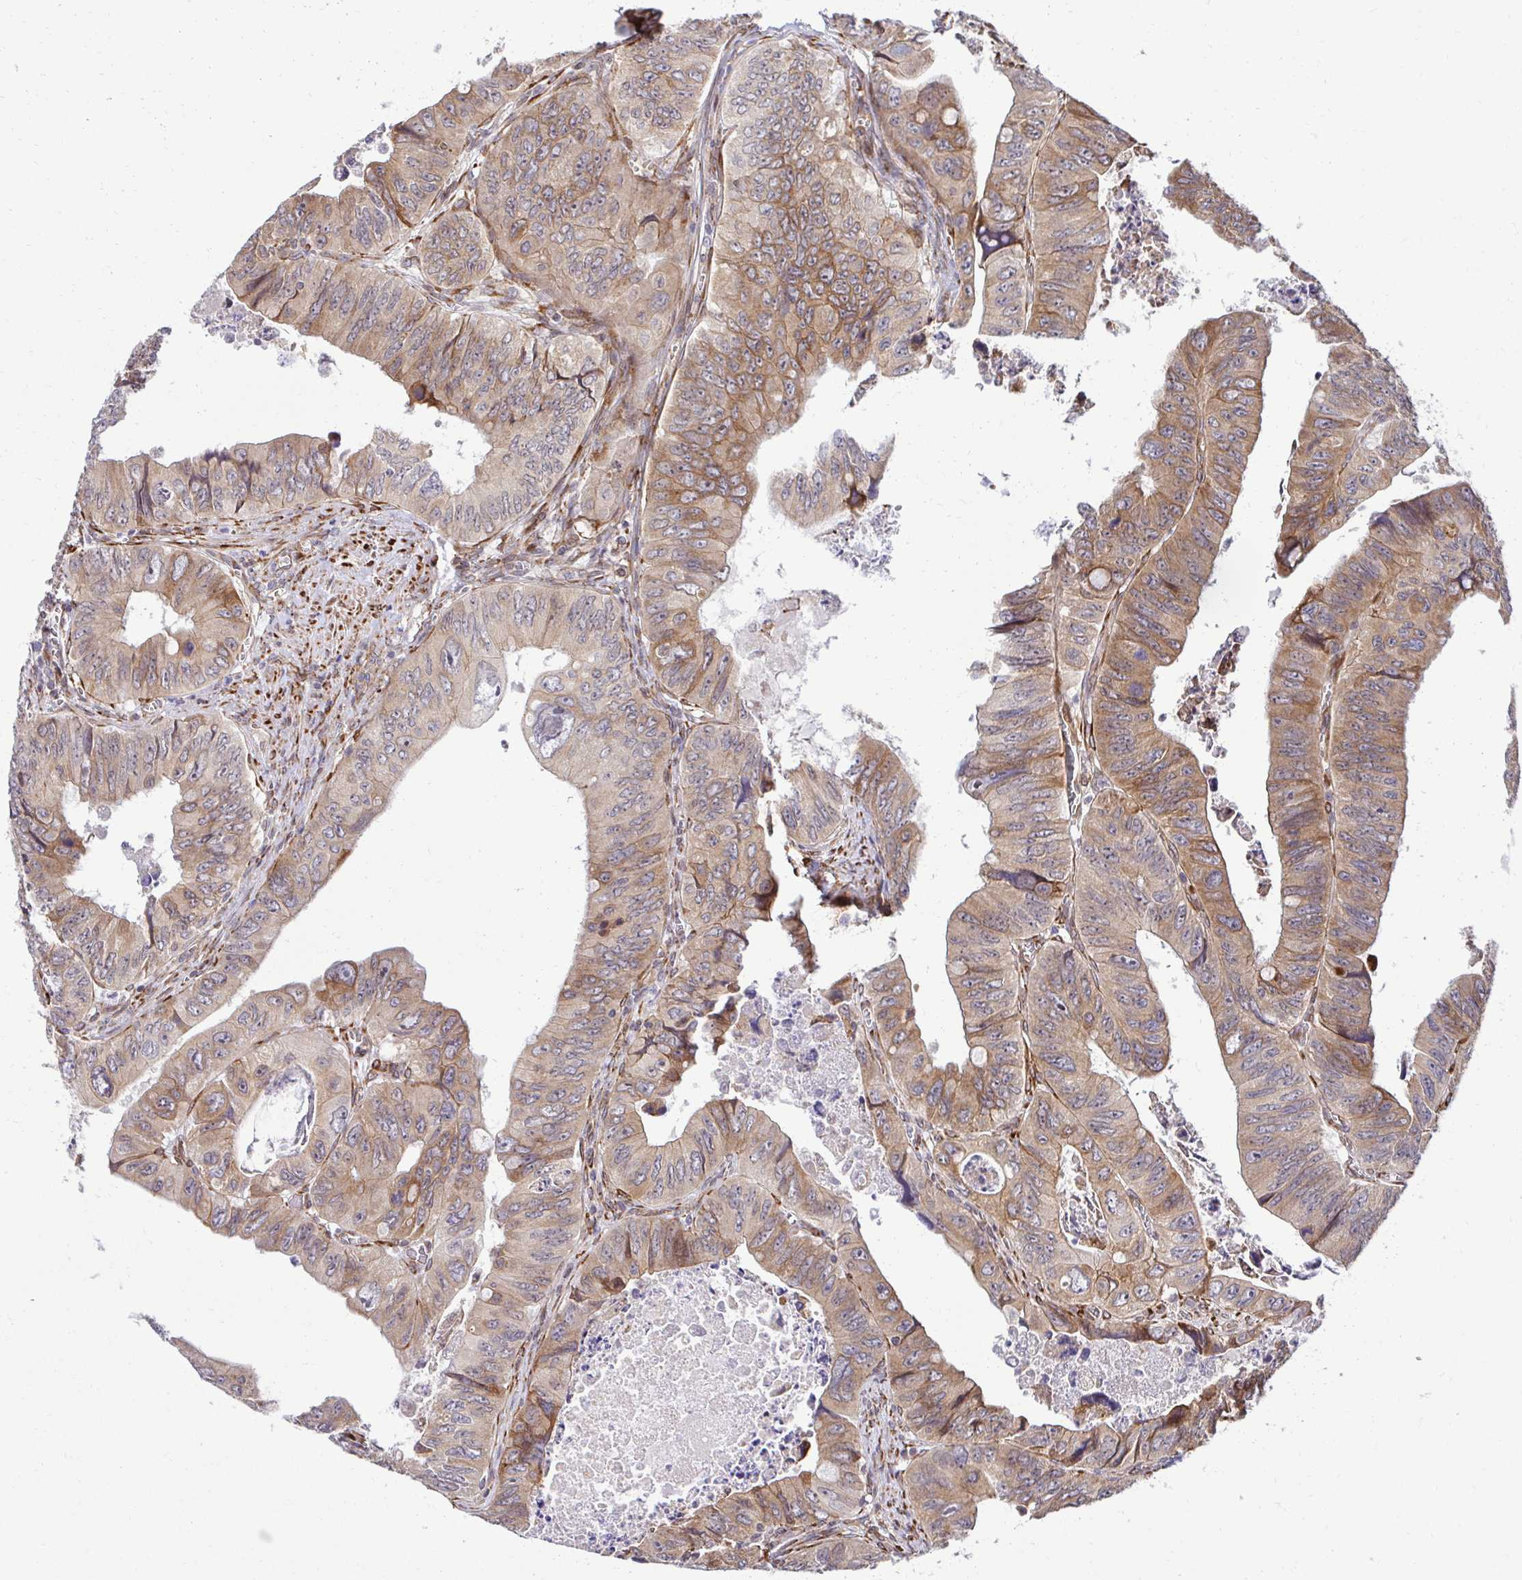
{"staining": {"intensity": "moderate", "quantity": "25%-75%", "location": "cytoplasmic/membranous"}, "tissue": "colorectal cancer", "cell_type": "Tumor cells", "image_type": "cancer", "snomed": [{"axis": "morphology", "description": "Adenocarcinoma, NOS"}, {"axis": "topography", "description": "Colon"}], "caption": "An immunohistochemistry micrograph of neoplastic tissue is shown. Protein staining in brown labels moderate cytoplasmic/membranous positivity in colorectal adenocarcinoma within tumor cells.", "gene": "HPS1", "patient": {"sex": "female", "age": 84}}